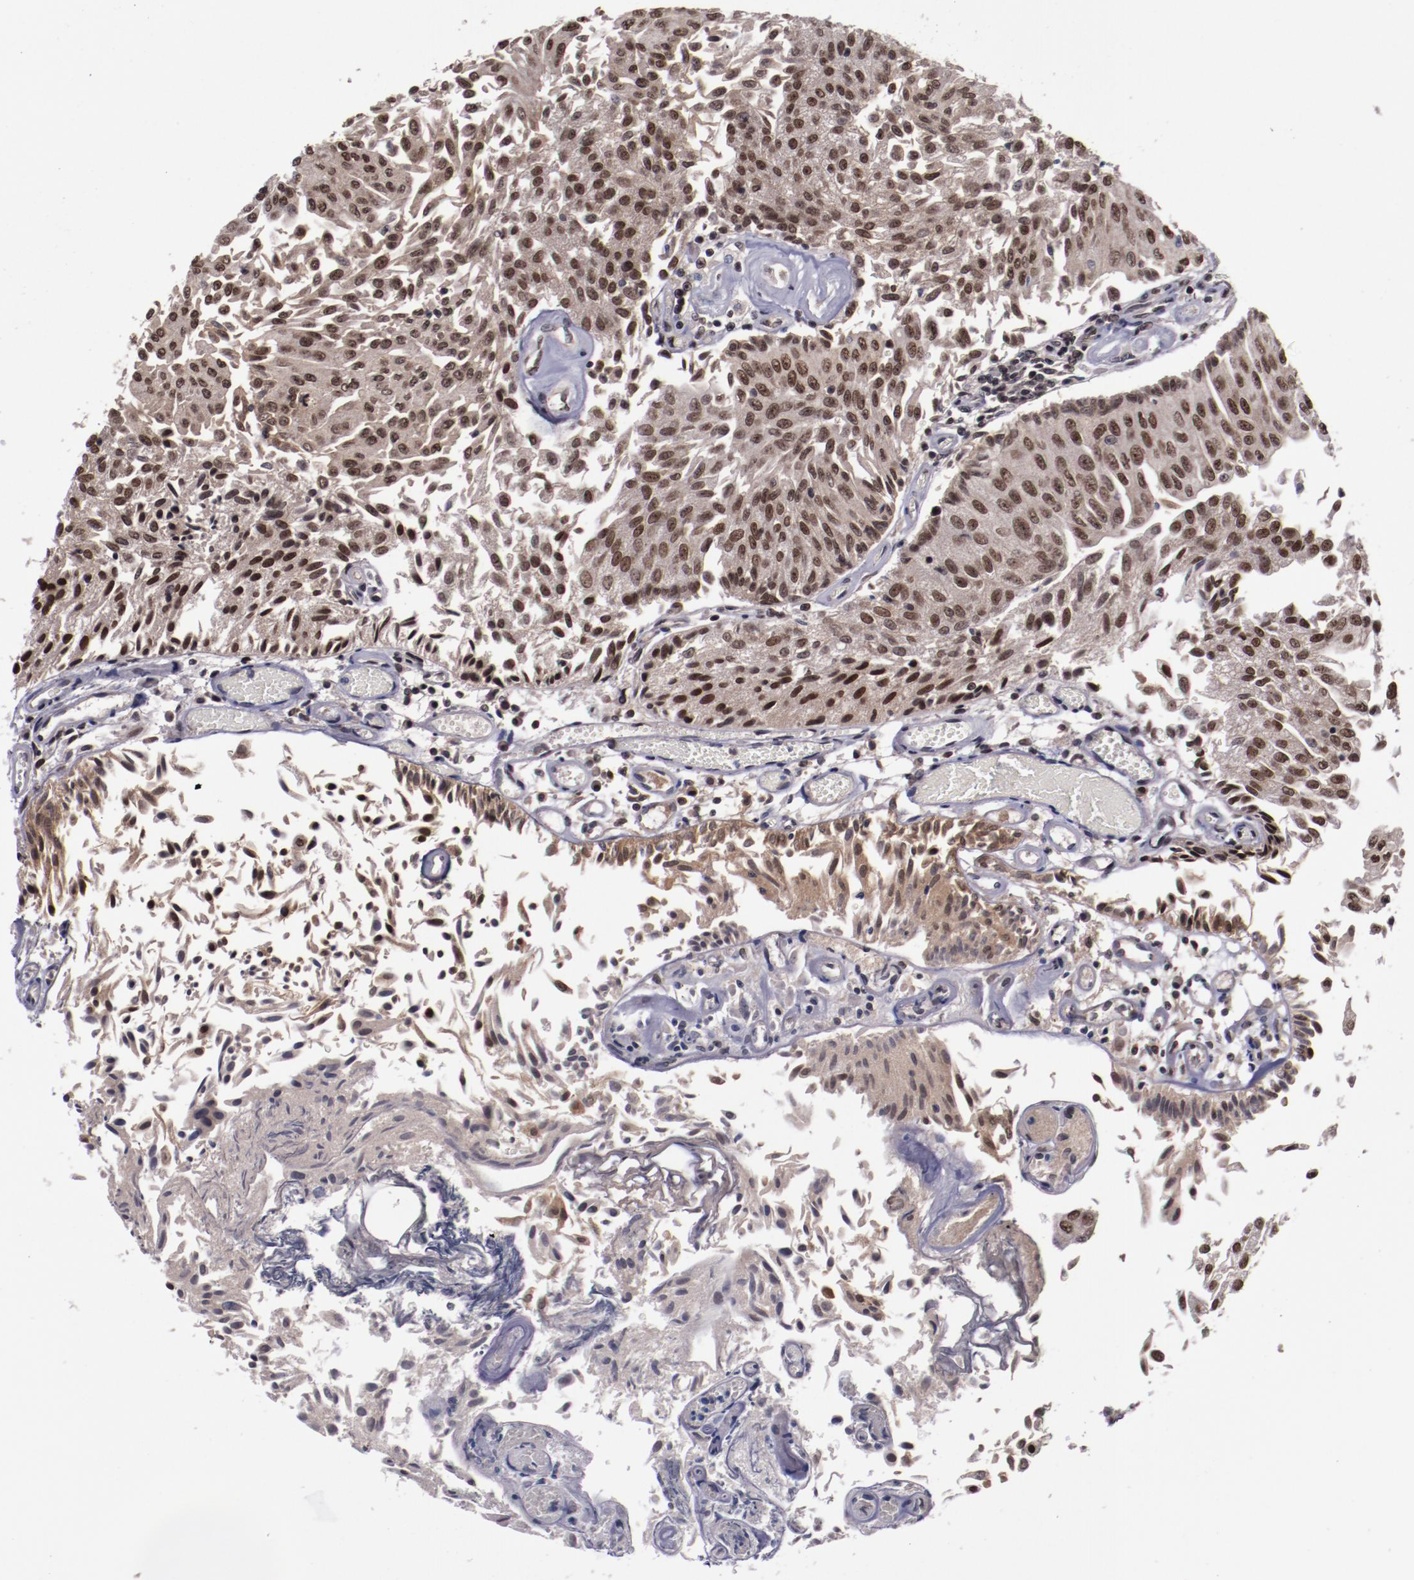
{"staining": {"intensity": "moderate", "quantity": ">75%", "location": "nuclear"}, "tissue": "urothelial cancer", "cell_type": "Tumor cells", "image_type": "cancer", "snomed": [{"axis": "morphology", "description": "Urothelial carcinoma, Low grade"}, {"axis": "topography", "description": "Urinary bladder"}], "caption": "Urothelial cancer tissue shows moderate nuclear expression in about >75% of tumor cells (Stains: DAB in brown, nuclei in blue, Microscopy: brightfield microscopy at high magnification).", "gene": "ERH", "patient": {"sex": "male", "age": 86}}